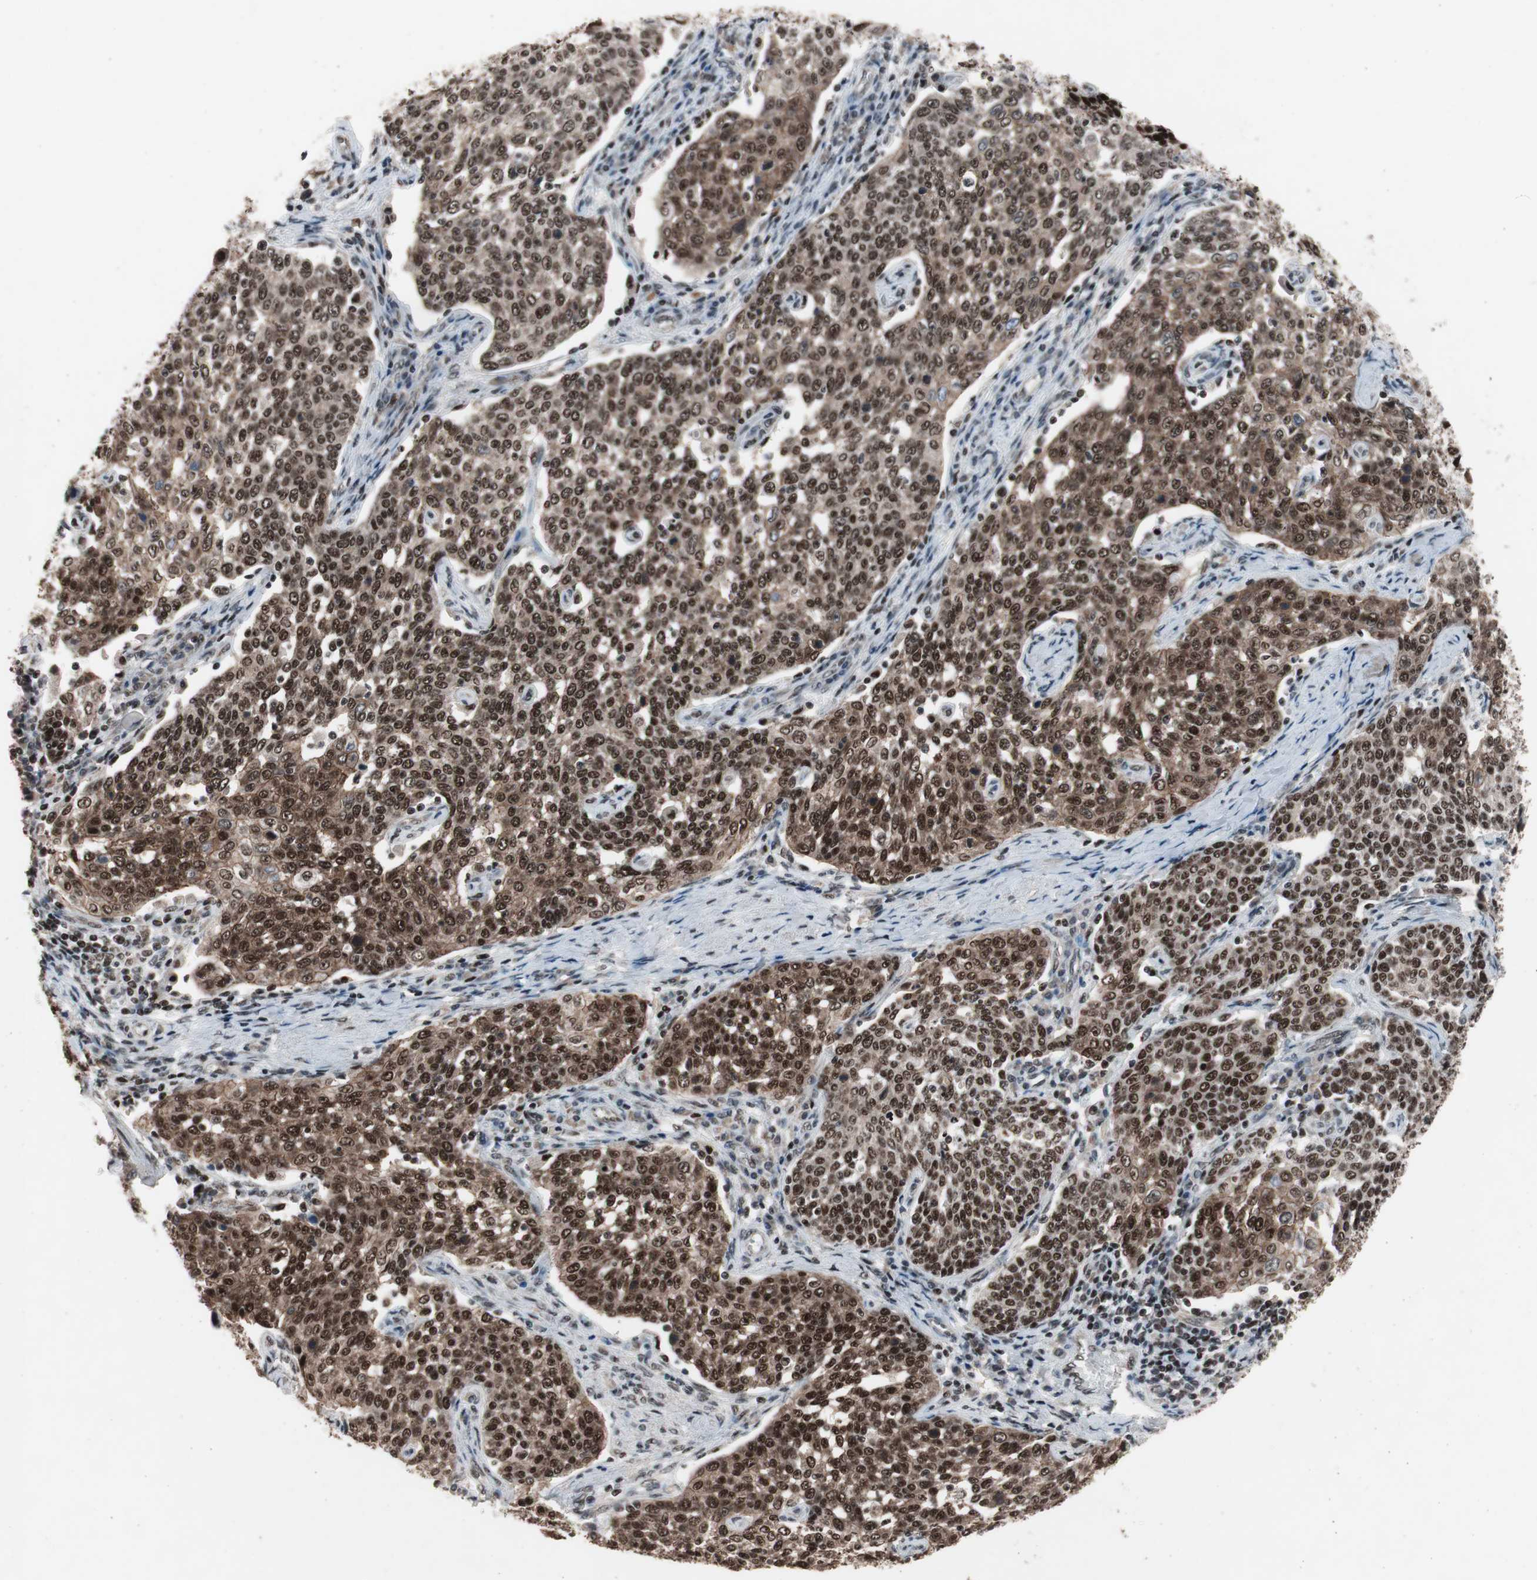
{"staining": {"intensity": "strong", "quantity": ">75%", "location": "nuclear"}, "tissue": "cervical cancer", "cell_type": "Tumor cells", "image_type": "cancer", "snomed": [{"axis": "morphology", "description": "Squamous cell carcinoma, NOS"}, {"axis": "topography", "description": "Cervix"}], "caption": "The immunohistochemical stain labels strong nuclear positivity in tumor cells of cervical squamous cell carcinoma tissue.", "gene": "RPA1", "patient": {"sex": "female", "age": 34}}